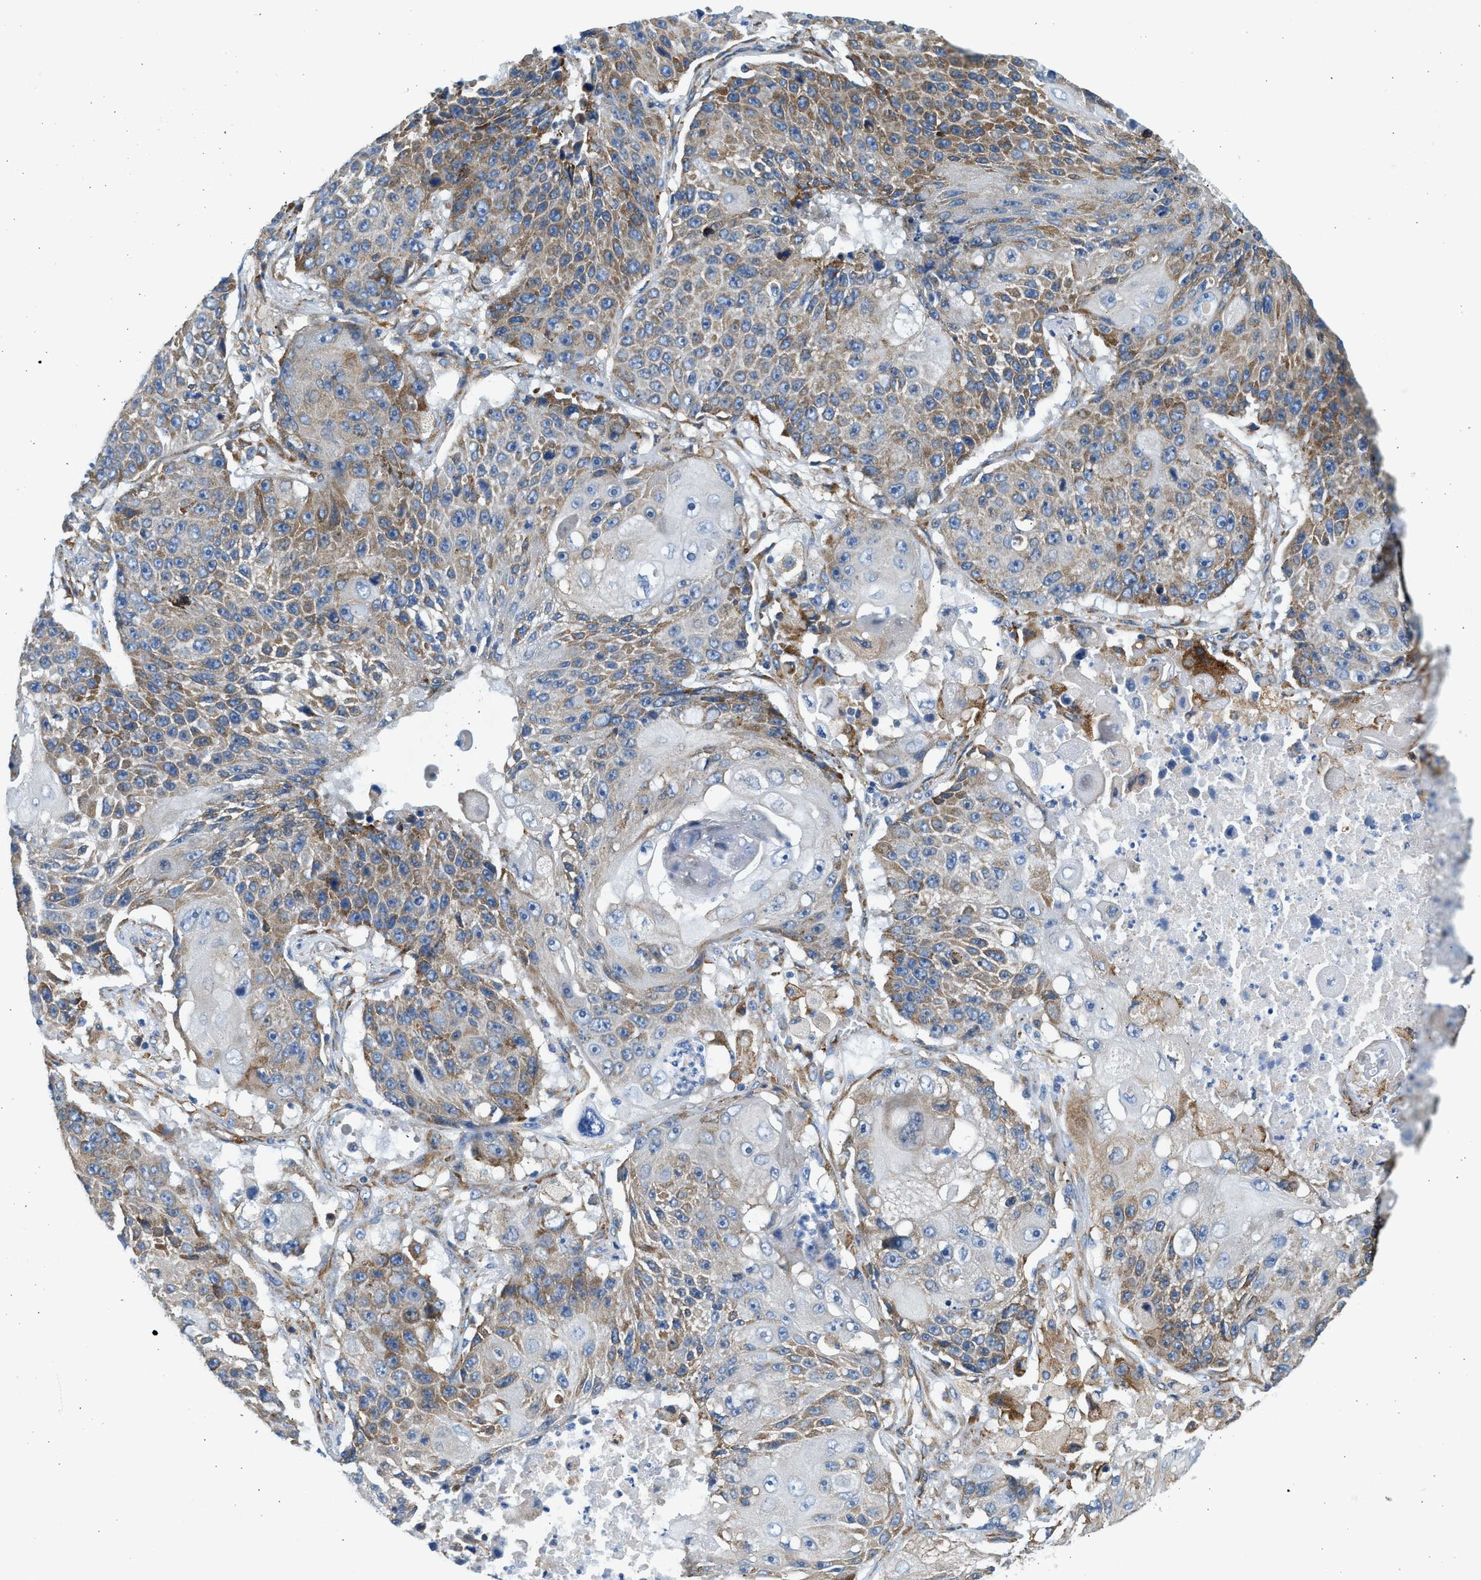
{"staining": {"intensity": "moderate", "quantity": "25%-75%", "location": "cytoplasmic/membranous"}, "tissue": "lung cancer", "cell_type": "Tumor cells", "image_type": "cancer", "snomed": [{"axis": "morphology", "description": "Squamous cell carcinoma, NOS"}, {"axis": "topography", "description": "Lung"}], "caption": "Tumor cells exhibit medium levels of moderate cytoplasmic/membranous staining in approximately 25%-75% of cells in human squamous cell carcinoma (lung). (DAB IHC, brown staining for protein, blue staining for nuclei).", "gene": "CNTN6", "patient": {"sex": "male", "age": 61}}